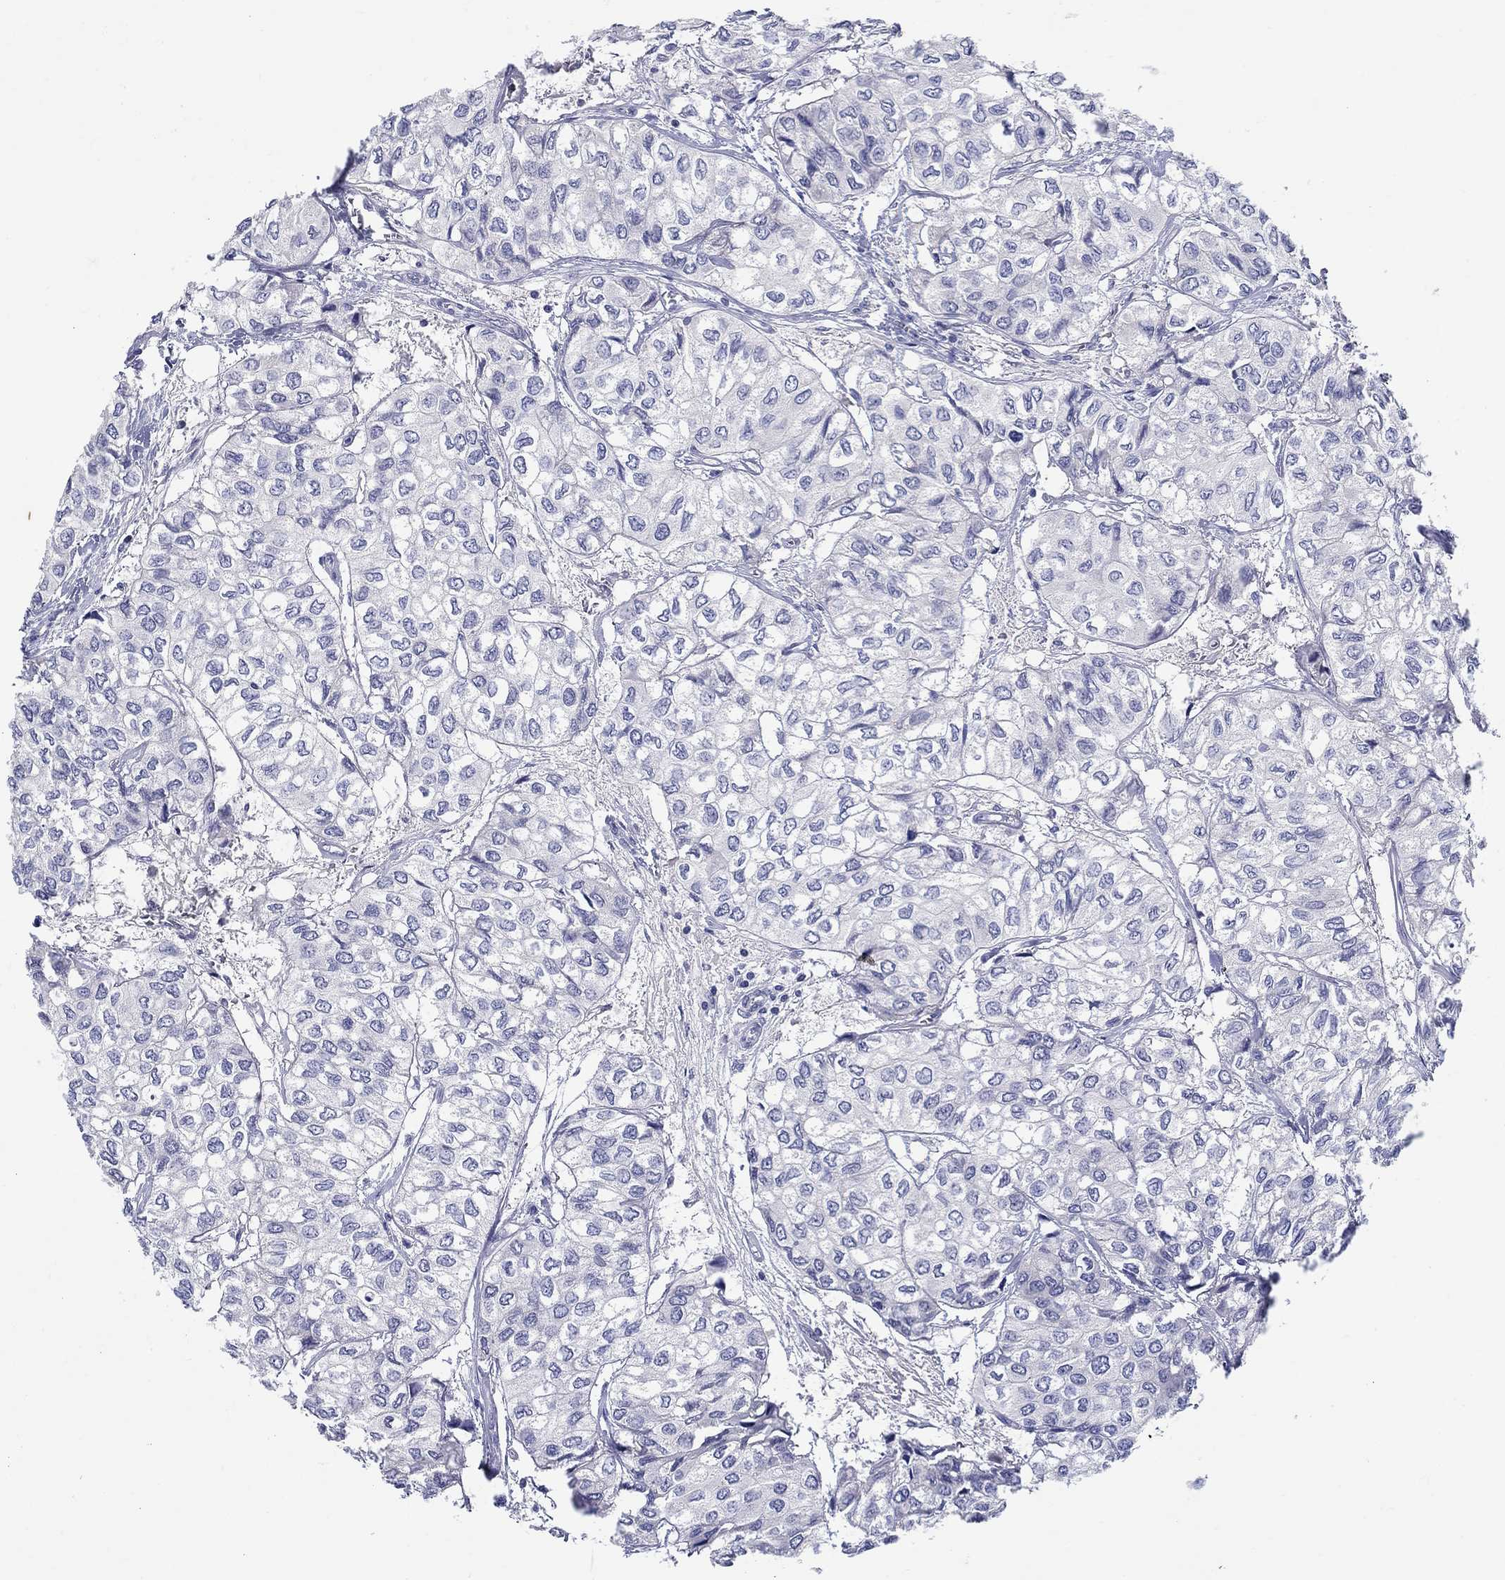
{"staining": {"intensity": "negative", "quantity": "none", "location": "none"}, "tissue": "urothelial cancer", "cell_type": "Tumor cells", "image_type": "cancer", "snomed": [{"axis": "morphology", "description": "Urothelial carcinoma, High grade"}, {"axis": "topography", "description": "Urinary bladder"}], "caption": "Urothelial carcinoma (high-grade) stained for a protein using immunohistochemistry (IHC) demonstrates no positivity tumor cells.", "gene": "SLC30A3", "patient": {"sex": "male", "age": 73}}